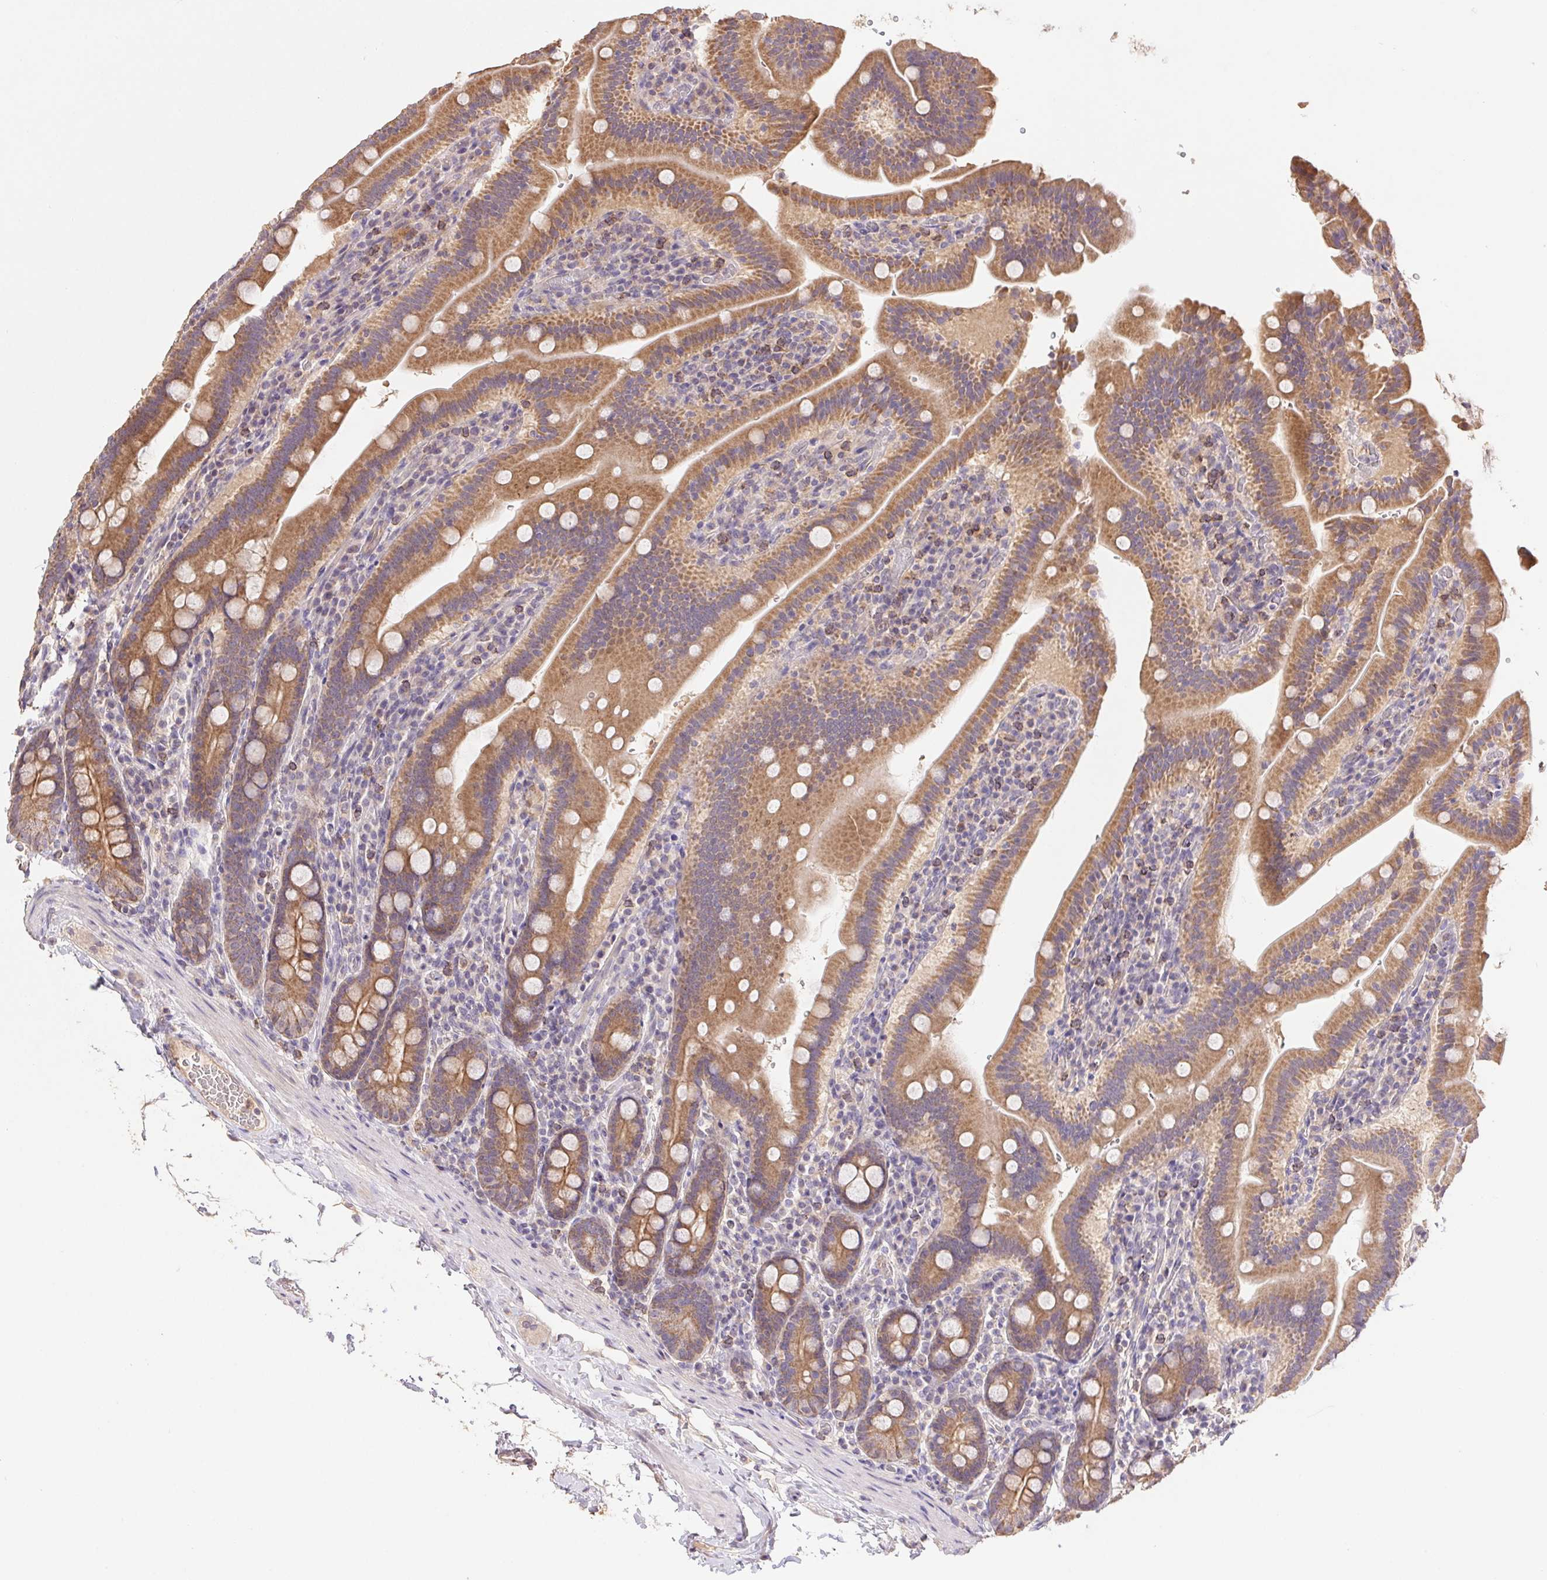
{"staining": {"intensity": "moderate", "quantity": ">75%", "location": "cytoplasmic/membranous"}, "tissue": "small intestine", "cell_type": "Glandular cells", "image_type": "normal", "snomed": [{"axis": "morphology", "description": "Normal tissue, NOS"}, {"axis": "topography", "description": "Small intestine"}], "caption": "Immunohistochemistry (IHC) photomicrograph of normal small intestine stained for a protein (brown), which displays medium levels of moderate cytoplasmic/membranous staining in approximately >75% of glandular cells.", "gene": "RAB11A", "patient": {"sex": "male", "age": 26}}